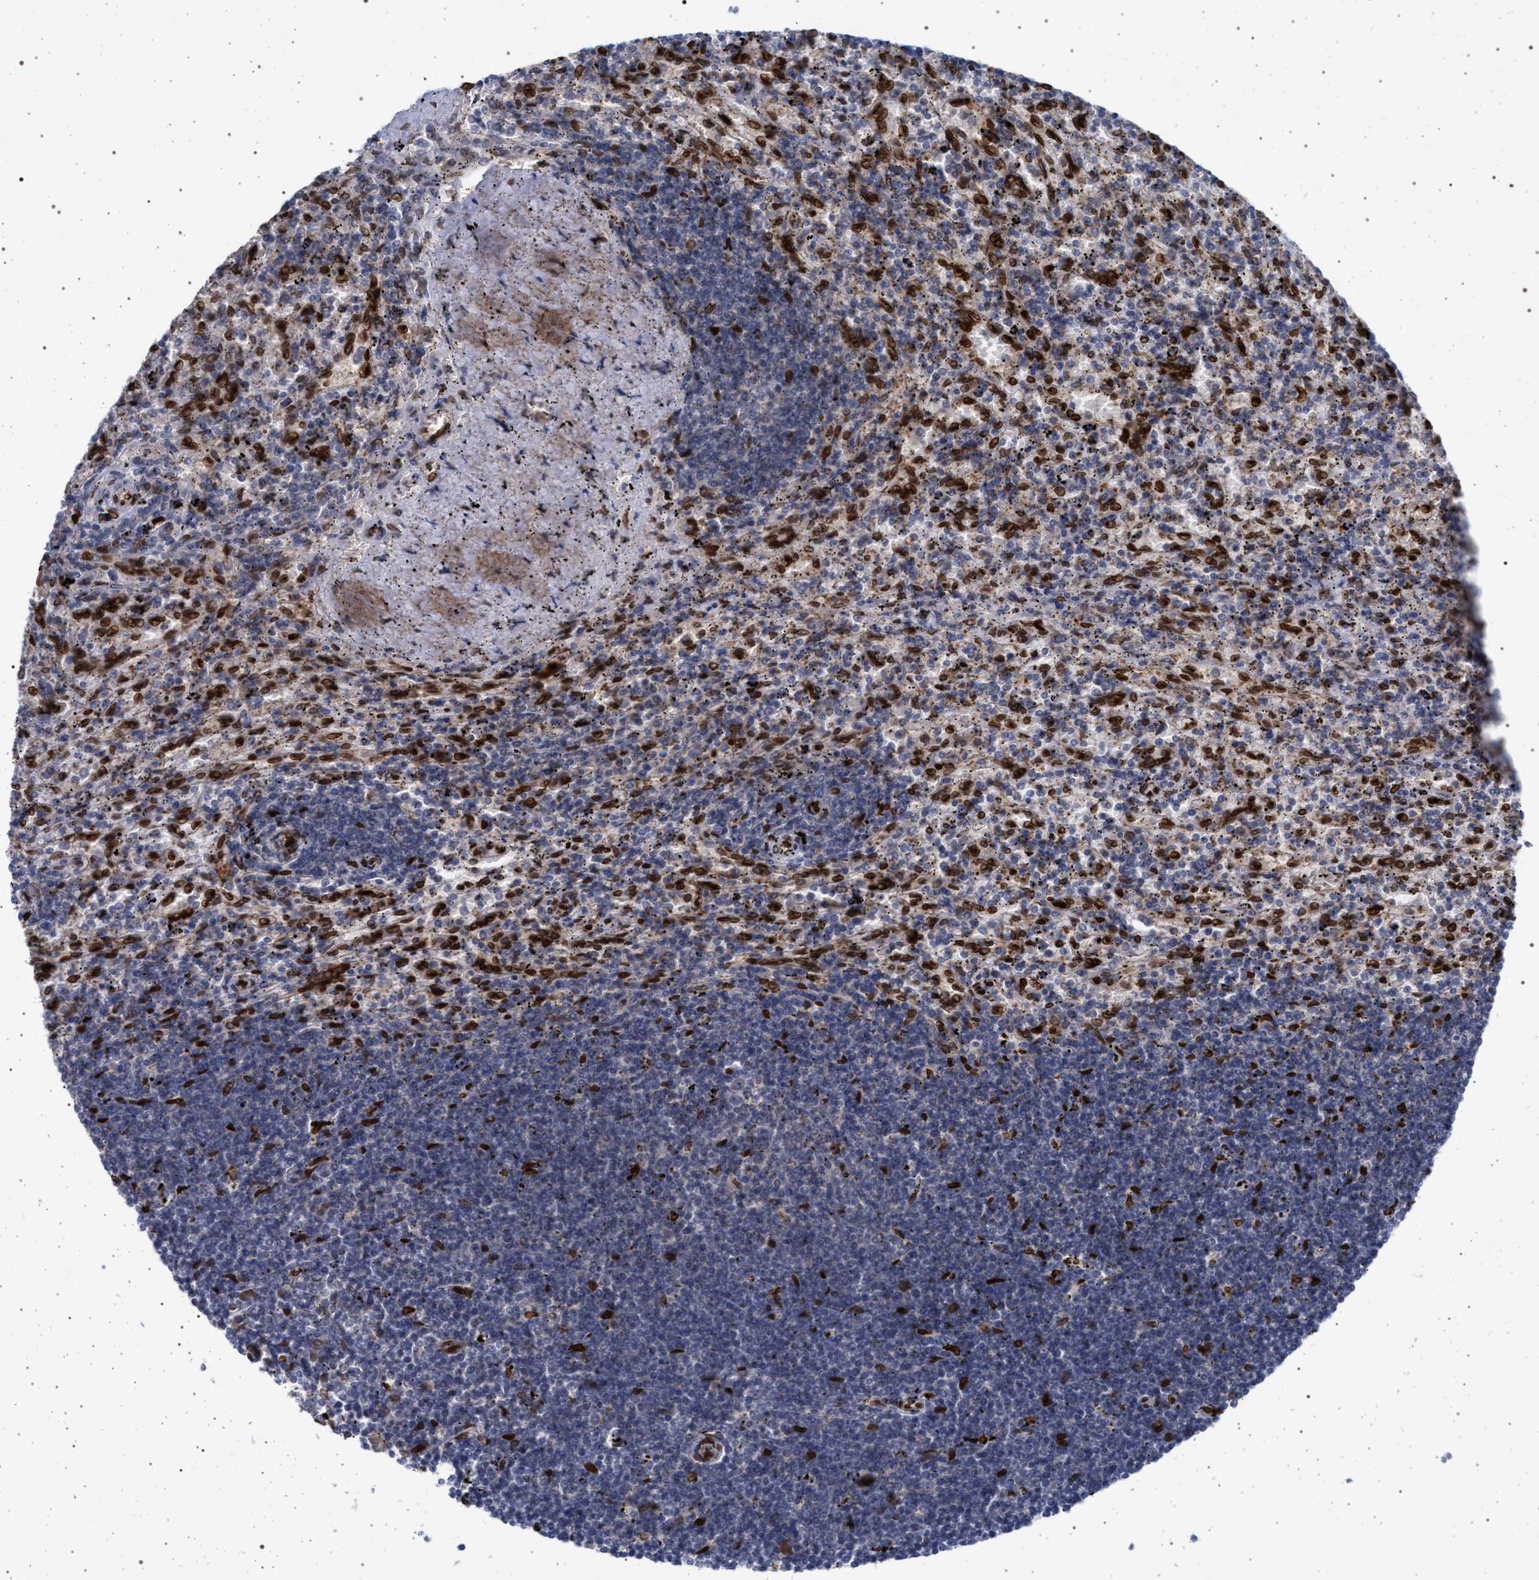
{"staining": {"intensity": "negative", "quantity": "none", "location": "none"}, "tissue": "lymphoma", "cell_type": "Tumor cells", "image_type": "cancer", "snomed": [{"axis": "morphology", "description": "Malignant lymphoma, non-Hodgkin's type, Low grade"}, {"axis": "topography", "description": "Spleen"}], "caption": "Tumor cells show no significant protein staining in lymphoma.", "gene": "ING2", "patient": {"sex": "male", "age": 76}}